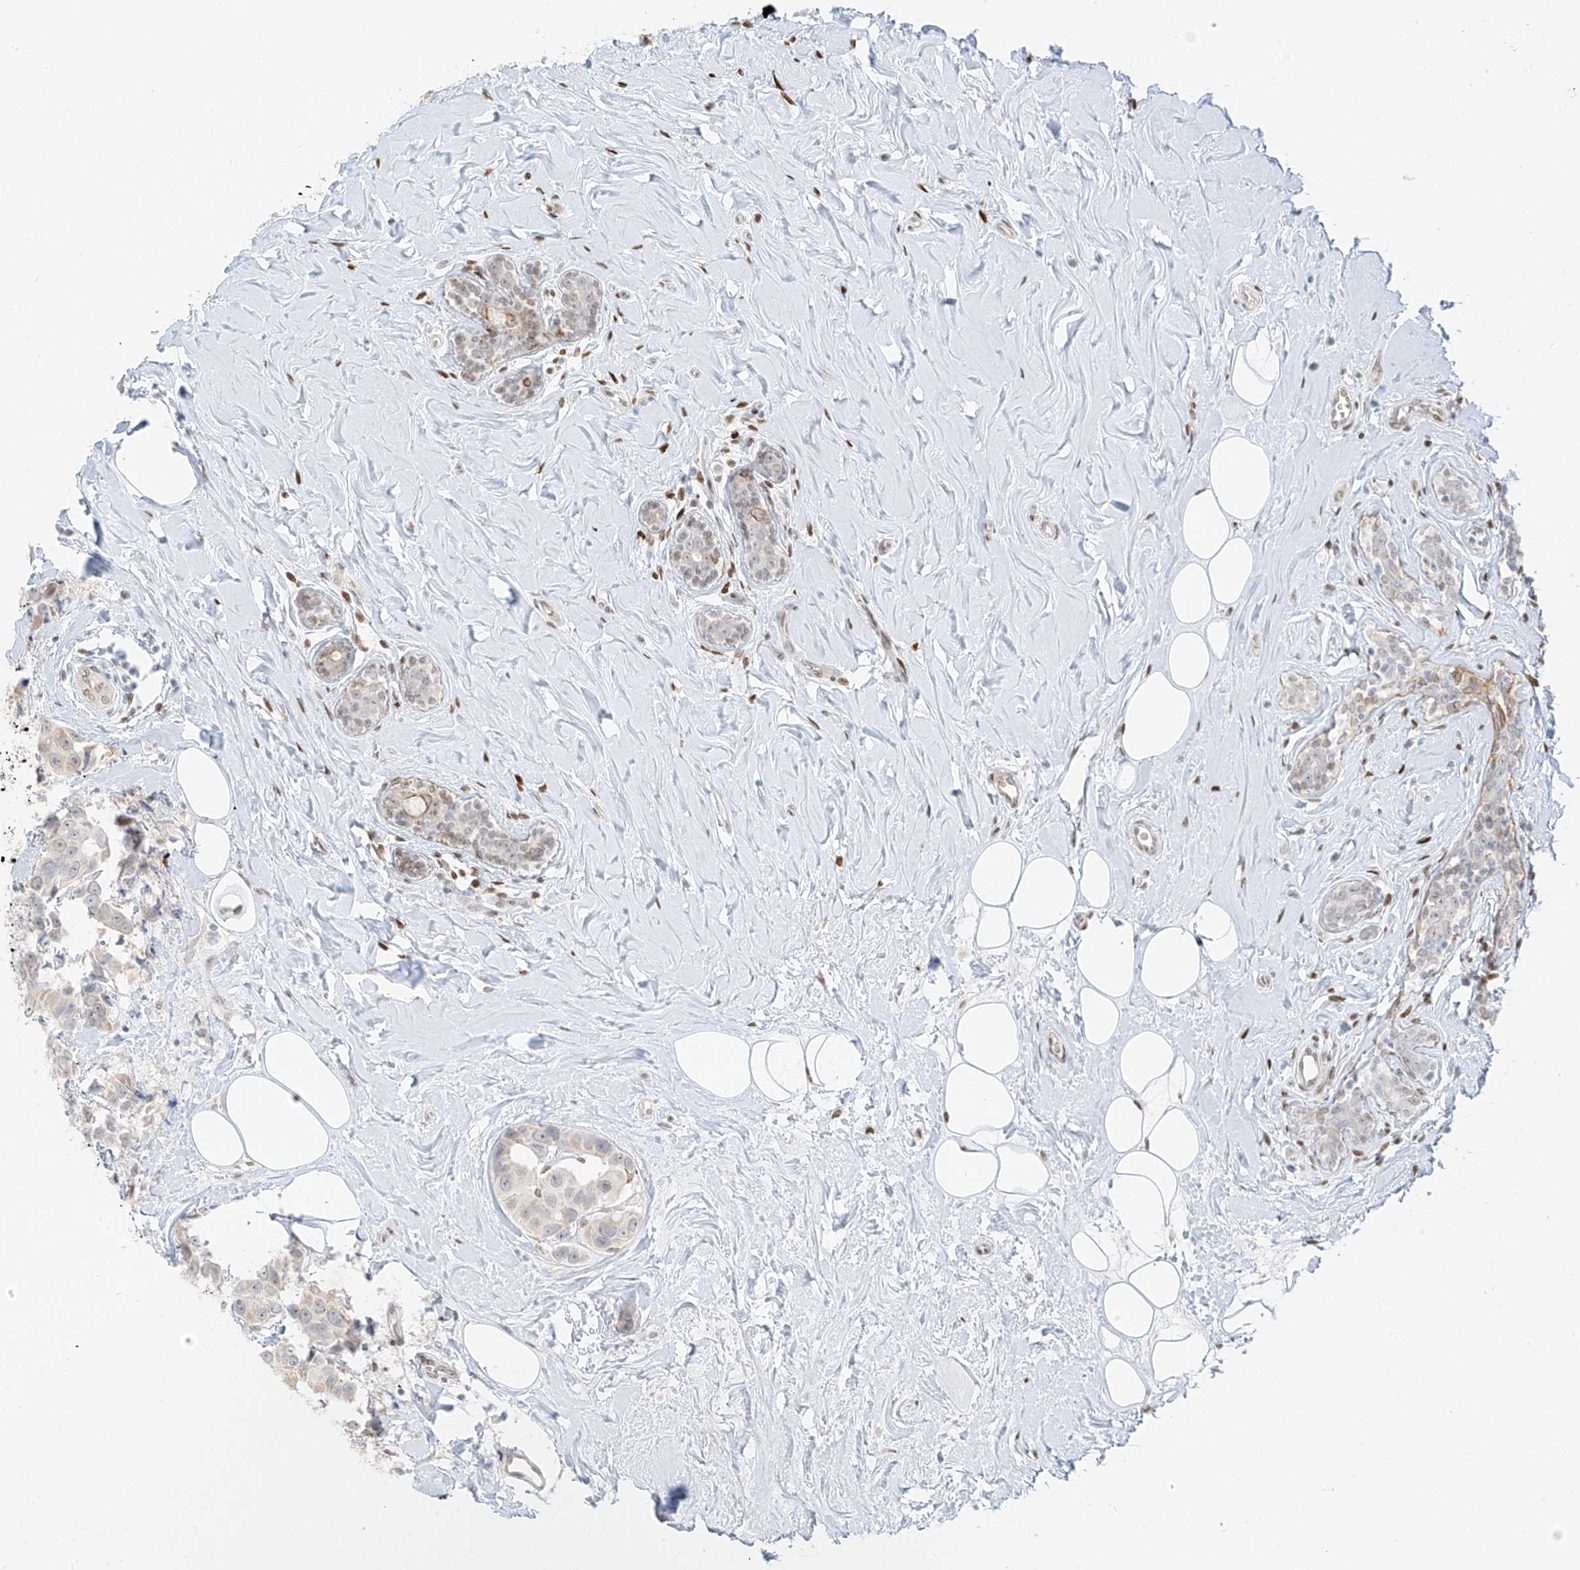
{"staining": {"intensity": "weak", "quantity": "<25%", "location": "cytoplasmic/membranous,nuclear"}, "tissue": "breast cancer", "cell_type": "Tumor cells", "image_type": "cancer", "snomed": [{"axis": "morphology", "description": "Normal tissue, NOS"}, {"axis": "morphology", "description": "Duct carcinoma"}, {"axis": "topography", "description": "Breast"}], "caption": "IHC micrograph of neoplastic tissue: human infiltrating ductal carcinoma (breast) stained with DAB (3,3'-diaminobenzidine) exhibits no significant protein positivity in tumor cells.", "gene": "ZNF774", "patient": {"sex": "female", "age": 39}}